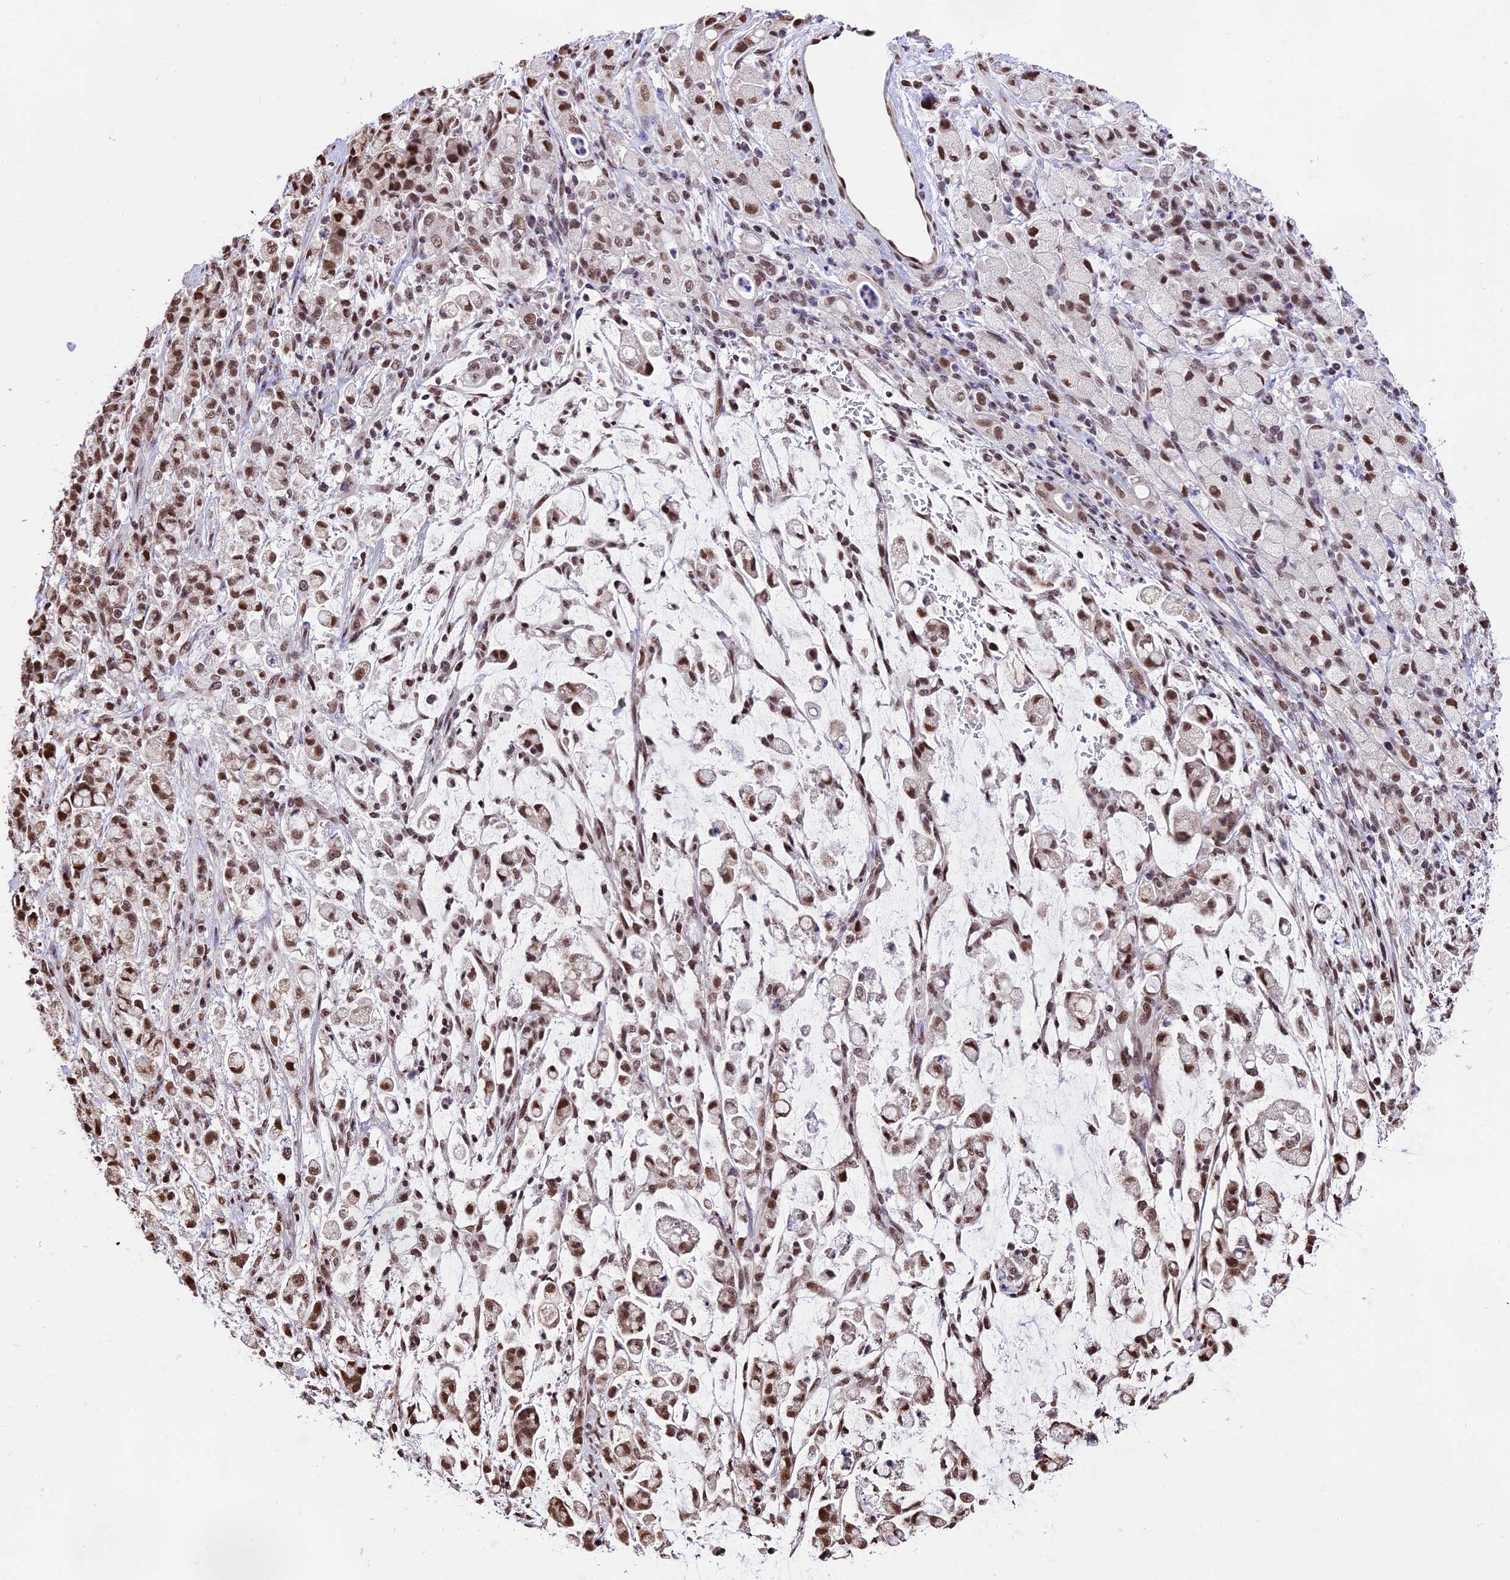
{"staining": {"intensity": "moderate", "quantity": ">75%", "location": "nuclear"}, "tissue": "stomach cancer", "cell_type": "Tumor cells", "image_type": "cancer", "snomed": [{"axis": "morphology", "description": "Adenocarcinoma, NOS"}, {"axis": "topography", "description": "Stomach"}], "caption": "Adenocarcinoma (stomach) was stained to show a protein in brown. There is medium levels of moderate nuclear positivity in approximately >75% of tumor cells.", "gene": "POLR3E", "patient": {"sex": "female", "age": 60}}